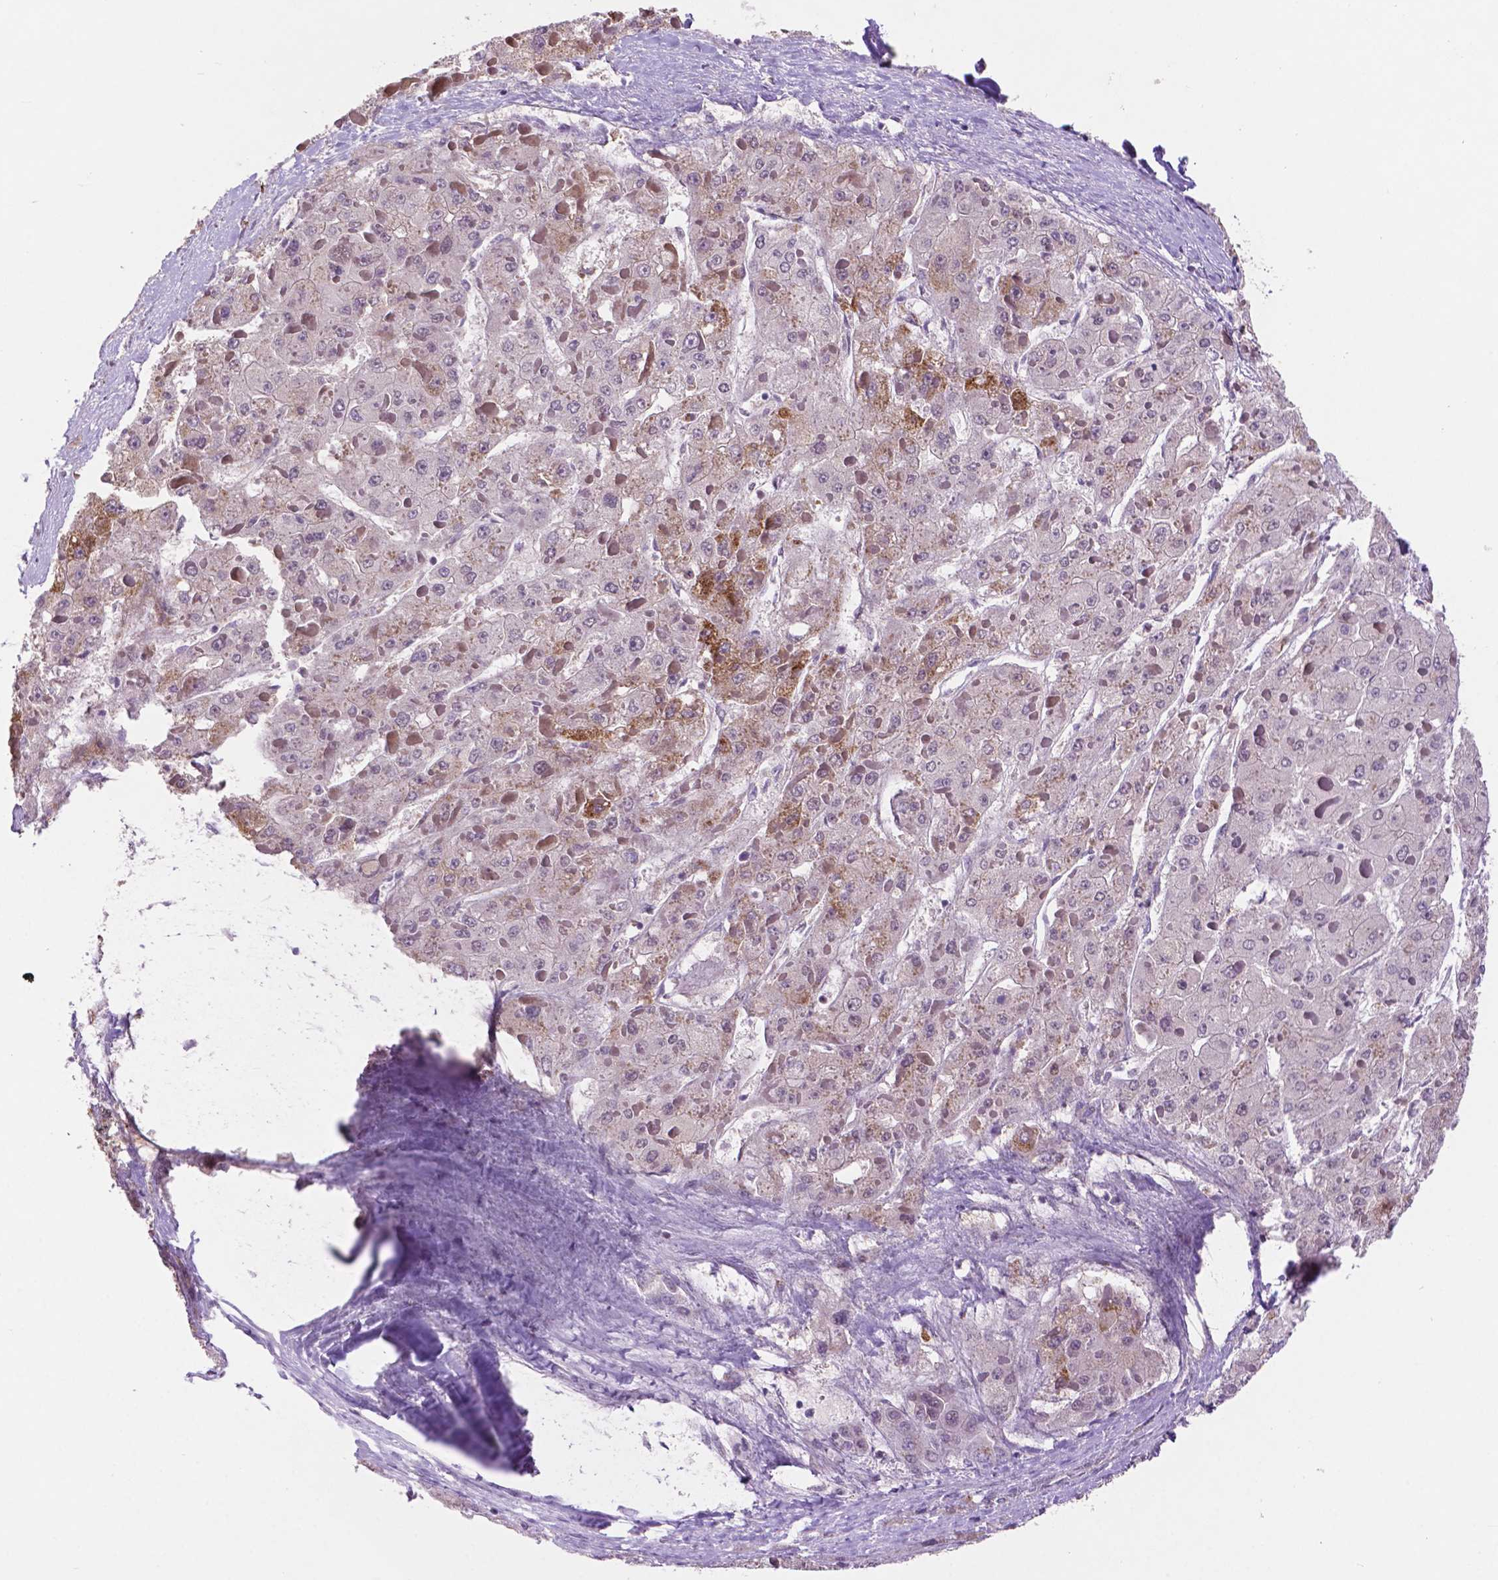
{"staining": {"intensity": "negative", "quantity": "none", "location": "none"}, "tissue": "liver cancer", "cell_type": "Tumor cells", "image_type": "cancer", "snomed": [{"axis": "morphology", "description": "Carcinoma, Hepatocellular, NOS"}, {"axis": "topography", "description": "Liver"}], "caption": "Immunohistochemistry (IHC) of liver hepatocellular carcinoma shows no staining in tumor cells. The staining is performed using DAB (3,3'-diaminobenzidine) brown chromogen with nuclei counter-stained in using hematoxylin.", "gene": "NCOR1", "patient": {"sex": "female", "age": 73}}